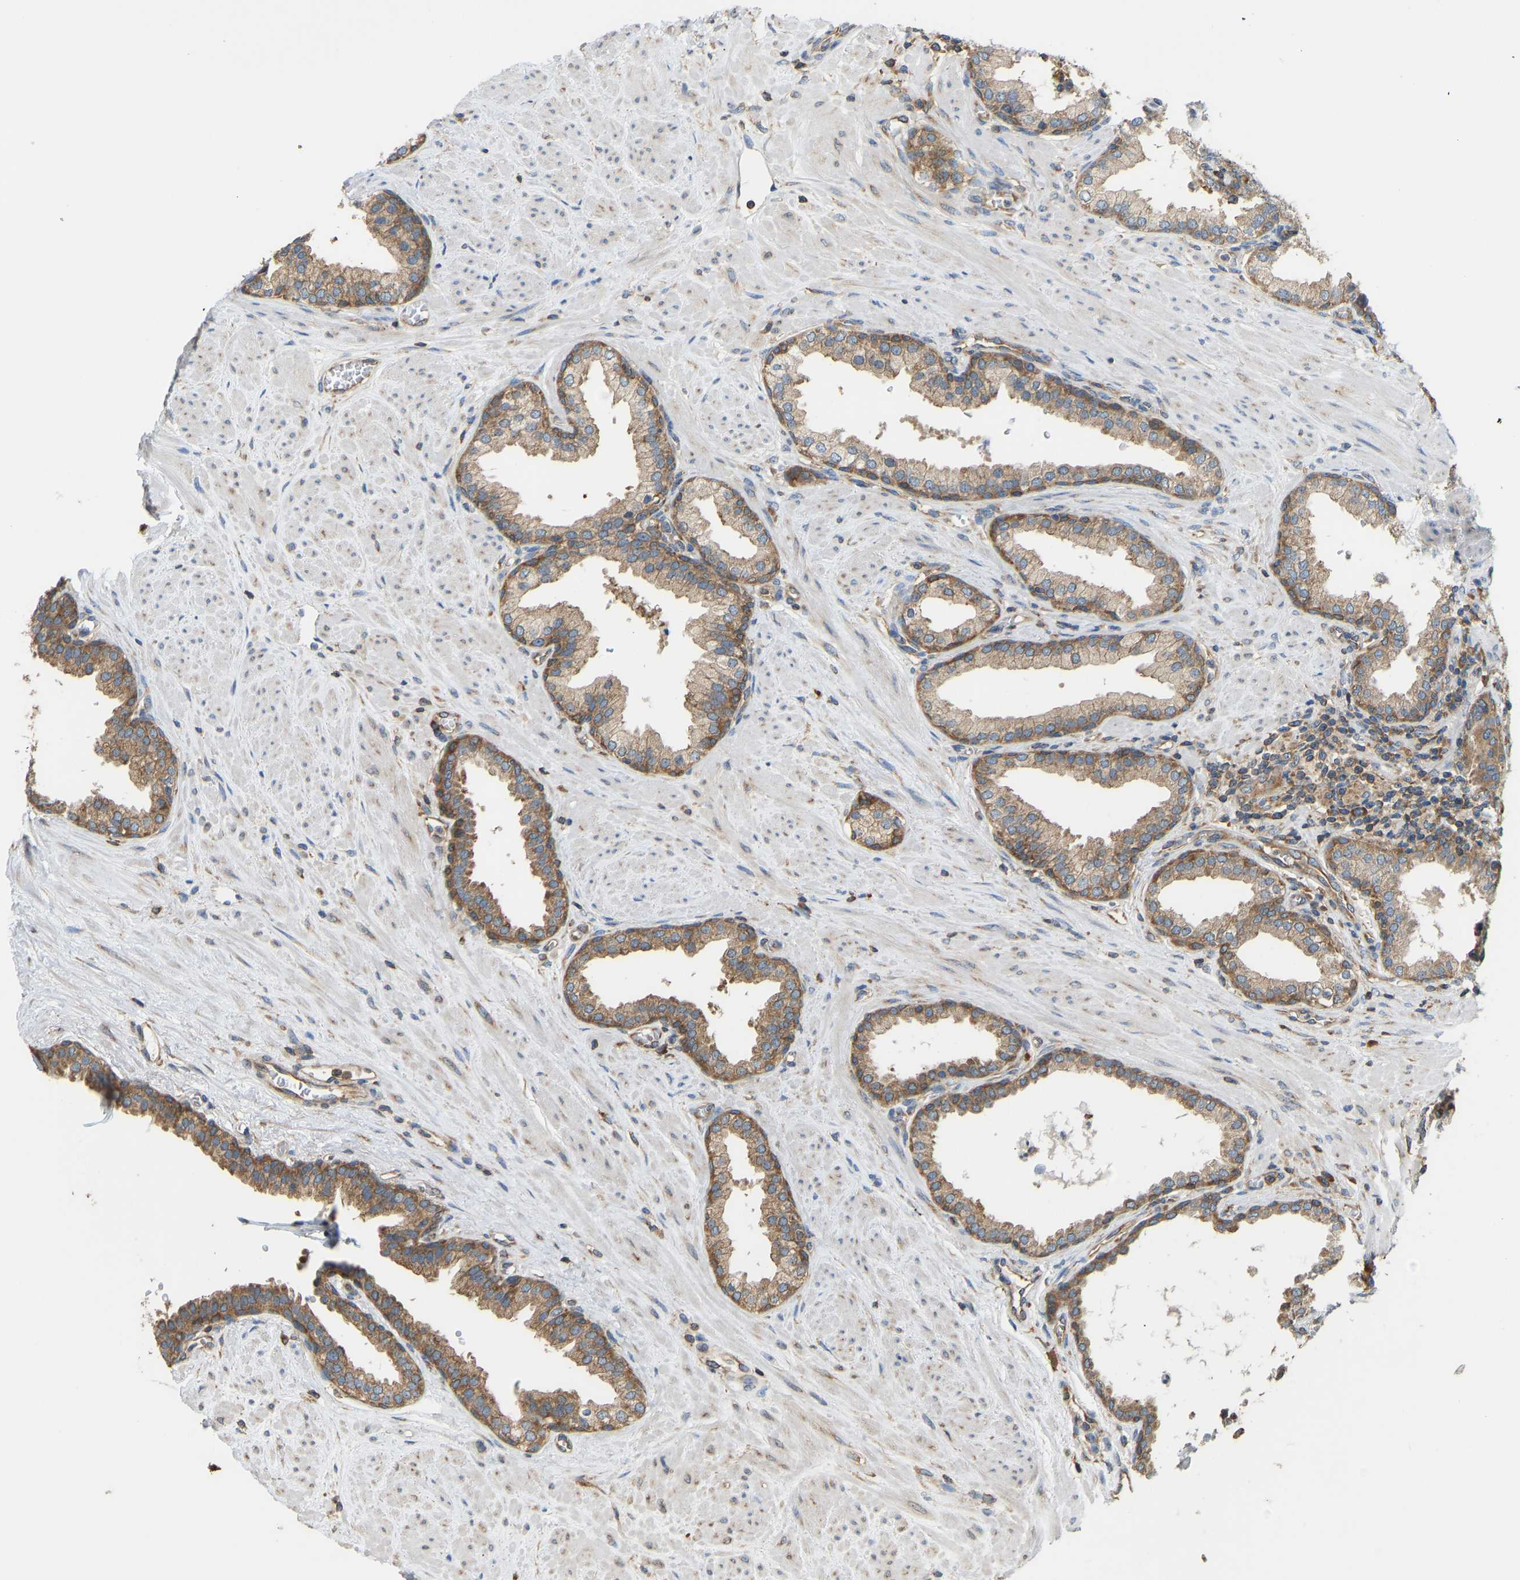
{"staining": {"intensity": "moderate", "quantity": ">75%", "location": "cytoplasmic/membranous"}, "tissue": "prostate", "cell_type": "Glandular cells", "image_type": "normal", "snomed": [{"axis": "morphology", "description": "Normal tissue, NOS"}, {"axis": "topography", "description": "Prostate"}], "caption": "Immunohistochemical staining of normal human prostate demonstrates >75% levels of moderate cytoplasmic/membranous protein positivity in approximately >75% of glandular cells.", "gene": "RPS6KB2", "patient": {"sex": "male", "age": 51}}